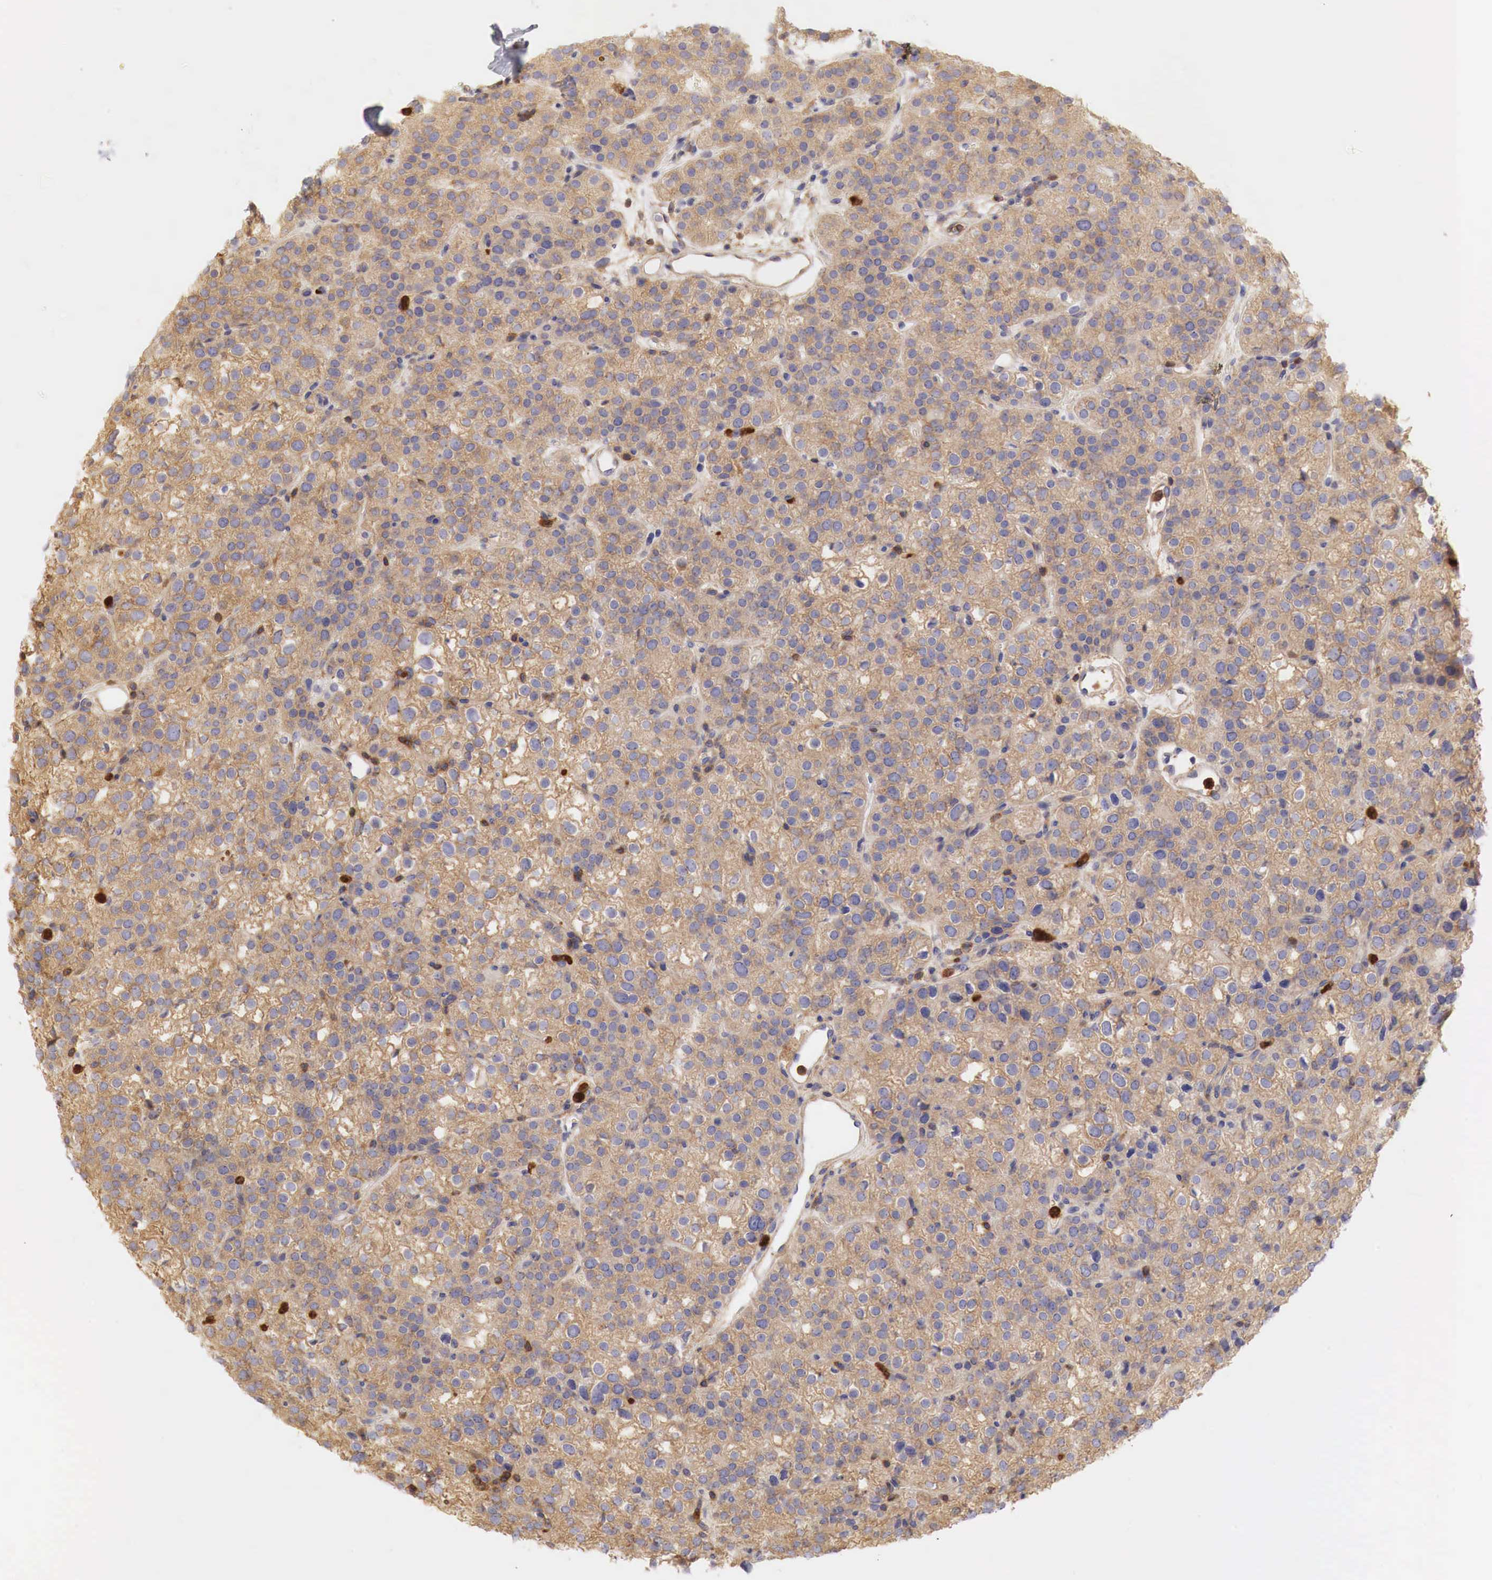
{"staining": {"intensity": "moderate", "quantity": ">75%", "location": "cytoplasmic/membranous"}, "tissue": "parathyroid gland", "cell_type": "Glandular cells", "image_type": "normal", "snomed": [{"axis": "morphology", "description": "Normal tissue, NOS"}, {"axis": "topography", "description": "Parathyroid gland"}], "caption": "Immunohistochemical staining of normal parathyroid gland reveals moderate cytoplasmic/membranous protein positivity in about >75% of glandular cells. (Stains: DAB in brown, nuclei in blue, Microscopy: brightfield microscopy at high magnification).", "gene": "G6PD", "patient": {"sex": "male", "age": 71}}